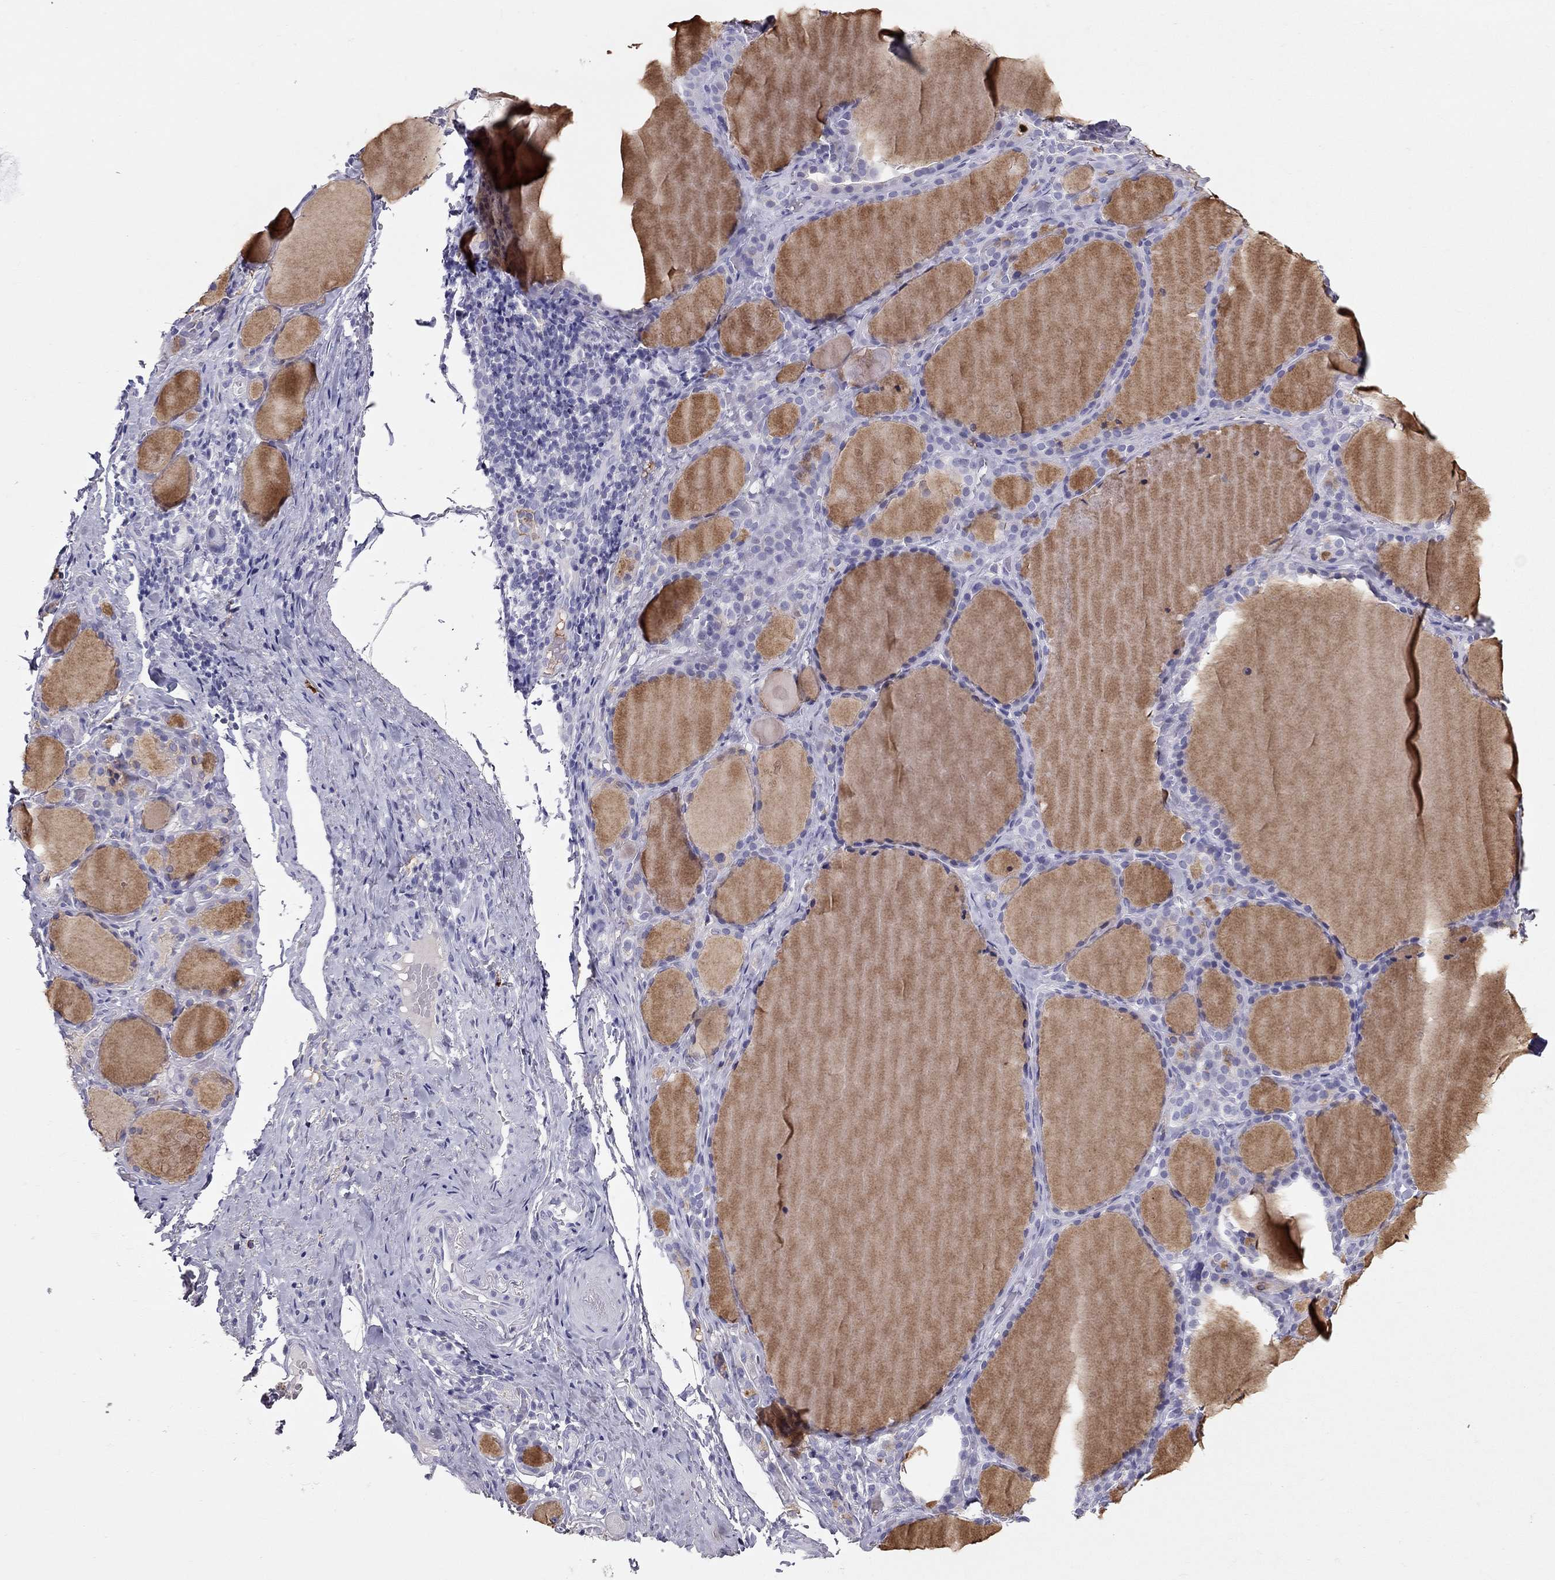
{"staining": {"intensity": "negative", "quantity": "none", "location": "none"}, "tissue": "thyroid gland", "cell_type": "Glandular cells", "image_type": "normal", "snomed": [{"axis": "morphology", "description": "Normal tissue, NOS"}, {"axis": "topography", "description": "Thyroid gland"}], "caption": "This is an immunohistochemistry (IHC) micrograph of unremarkable thyroid gland. There is no positivity in glandular cells.", "gene": "IL17REL", "patient": {"sex": "male", "age": 68}}